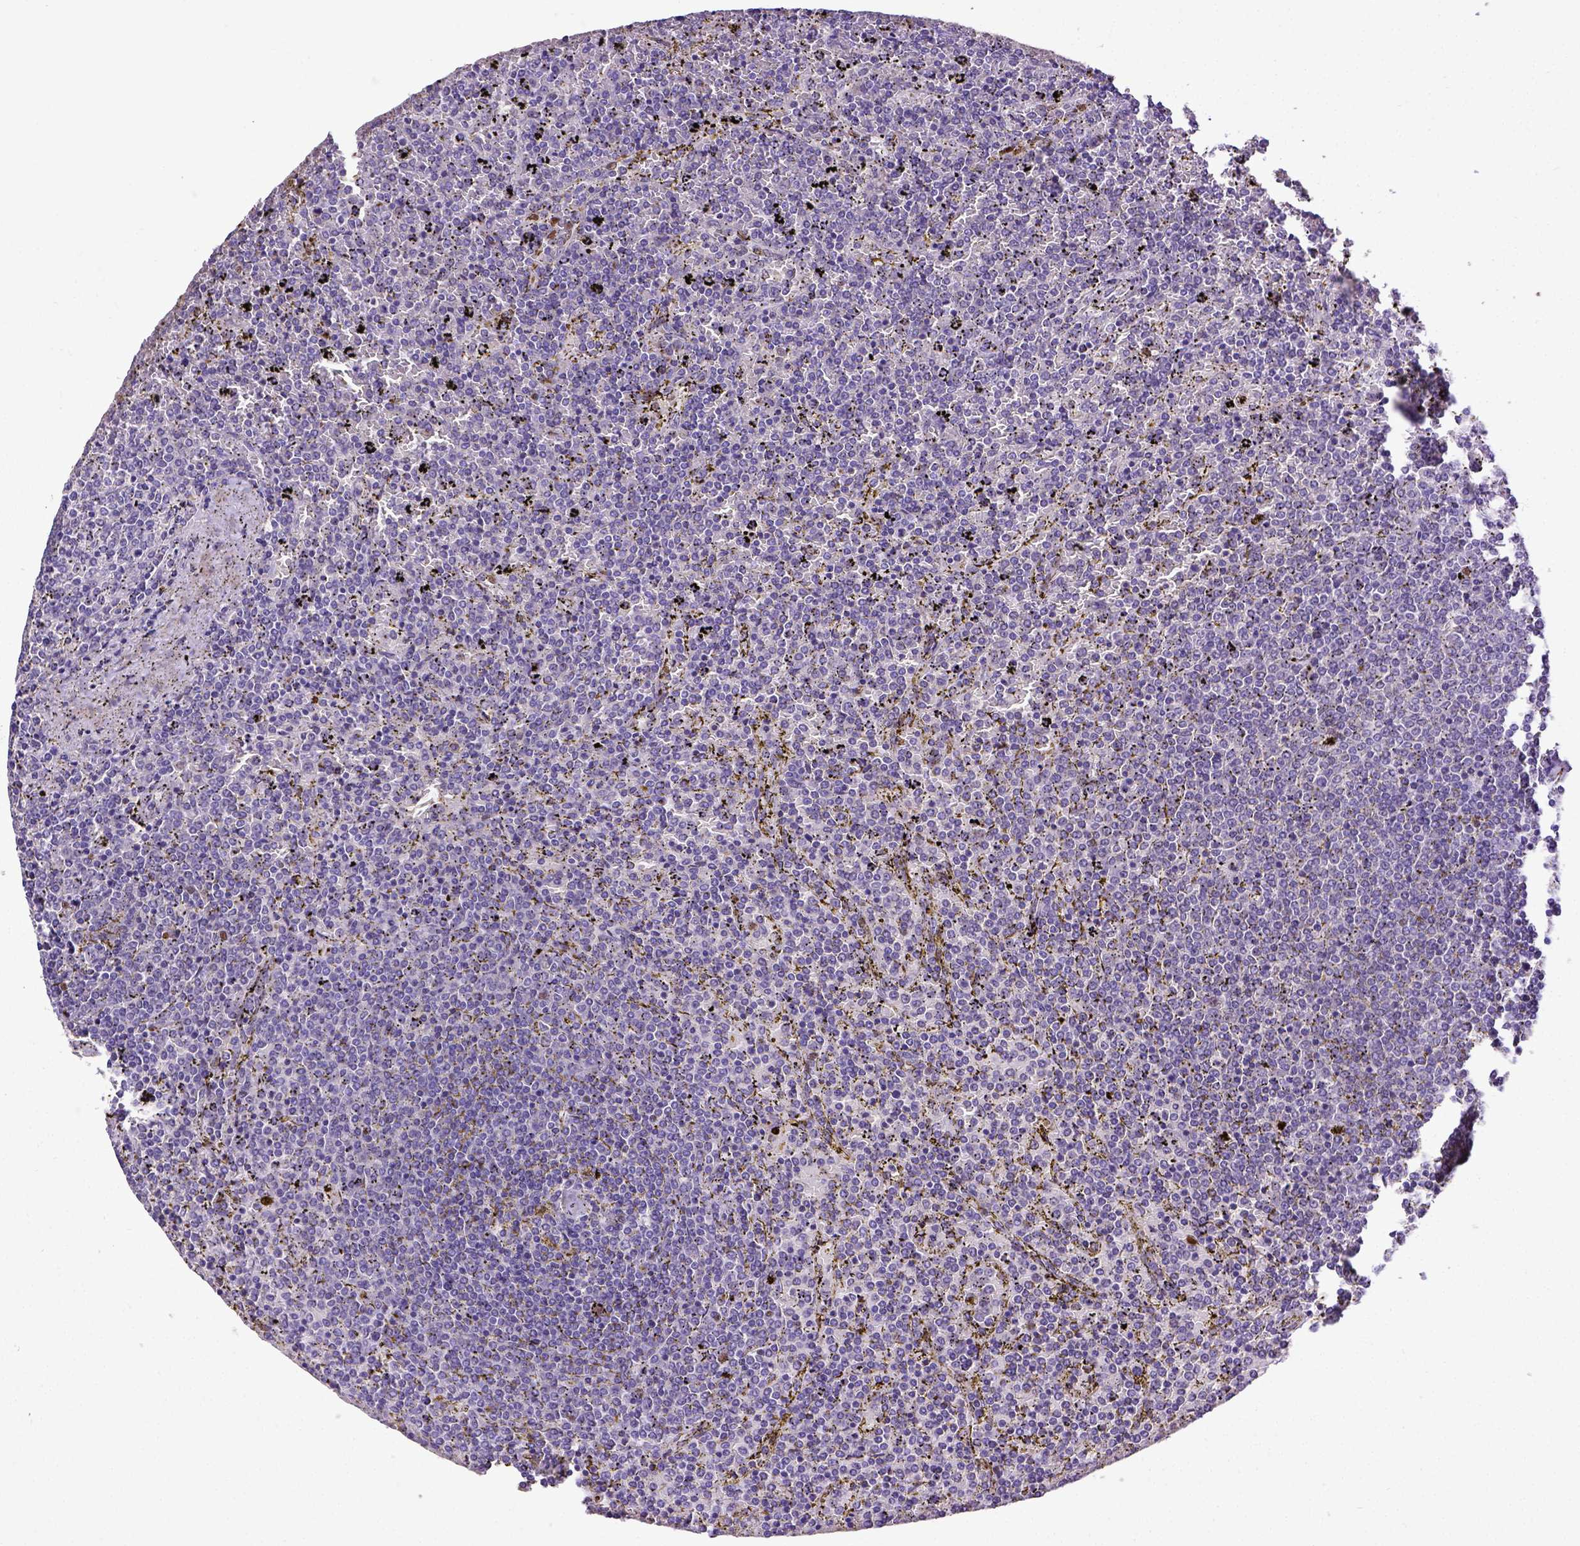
{"staining": {"intensity": "negative", "quantity": "none", "location": "none"}, "tissue": "lymphoma", "cell_type": "Tumor cells", "image_type": "cancer", "snomed": [{"axis": "morphology", "description": "Malignant lymphoma, non-Hodgkin's type, Low grade"}, {"axis": "topography", "description": "Spleen"}], "caption": "Tumor cells show no significant positivity in lymphoma.", "gene": "CDKN1A", "patient": {"sex": "female", "age": 77}}